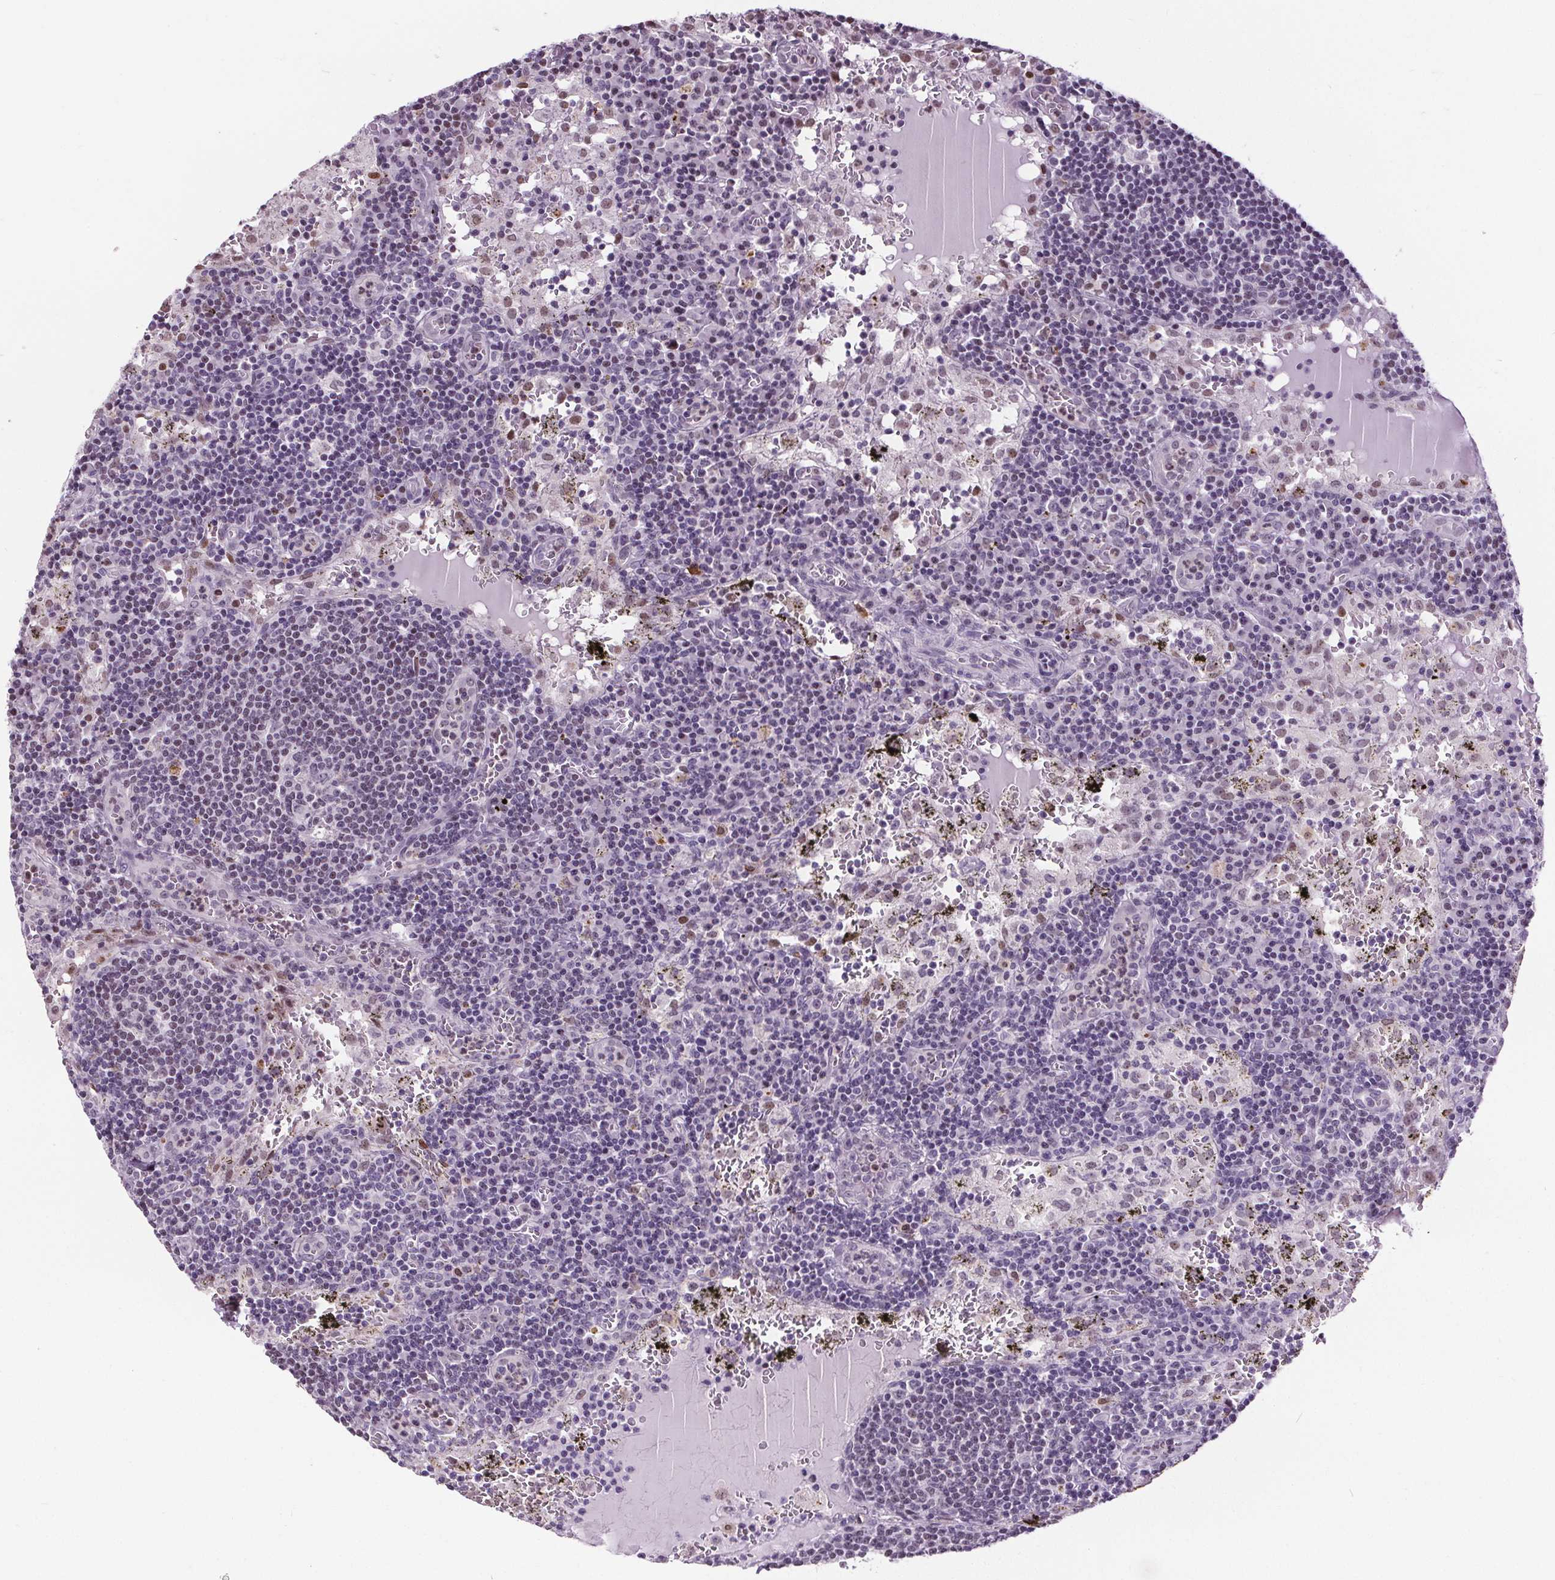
{"staining": {"intensity": "negative", "quantity": "none", "location": "none"}, "tissue": "lymph node", "cell_type": "Germinal center cells", "image_type": "normal", "snomed": [{"axis": "morphology", "description": "Normal tissue, NOS"}, {"axis": "topography", "description": "Lymph node"}], "caption": "Immunohistochemistry photomicrograph of unremarkable human lymph node stained for a protein (brown), which exhibits no expression in germinal center cells.", "gene": "TMEM240", "patient": {"sex": "male", "age": 62}}